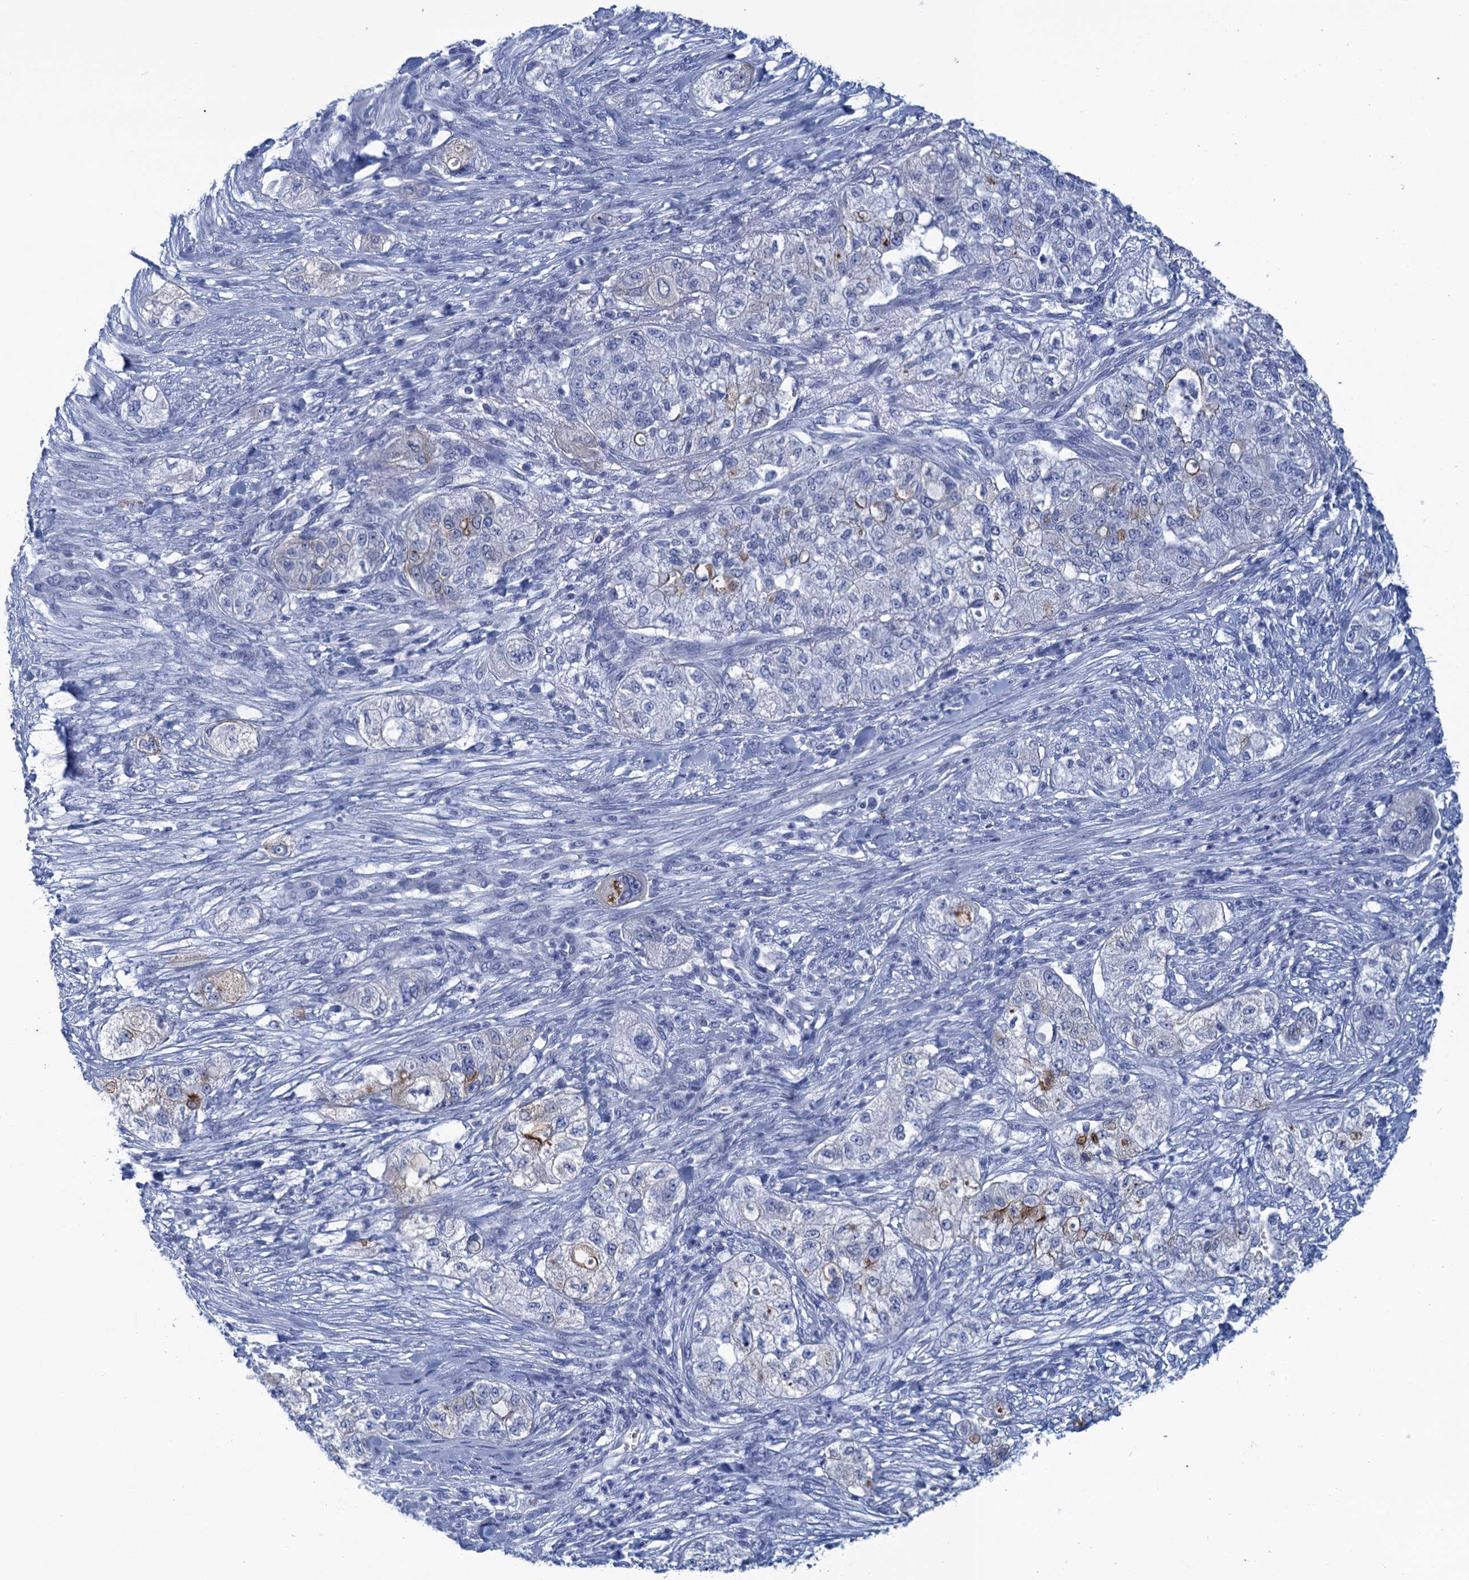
{"staining": {"intensity": "strong", "quantity": "<25%", "location": "cytoplasmic/membranous"}, "tissue": "pancreatic cancer", "cell_type": "Tumor cells", "image_type": "cancer", "snomed": [{"axis": "morphology", "description": "Adenocarcinoma, NOS"}, {"axis": "topography", "description": "Pancreas"}], "caption": "Pancreatic cancer tissue displays strong cytoplasmic/membranous staining in about <25% of tumor cells", "gene": "SCEL", "patient": {"sex": "female", "age": 78}}